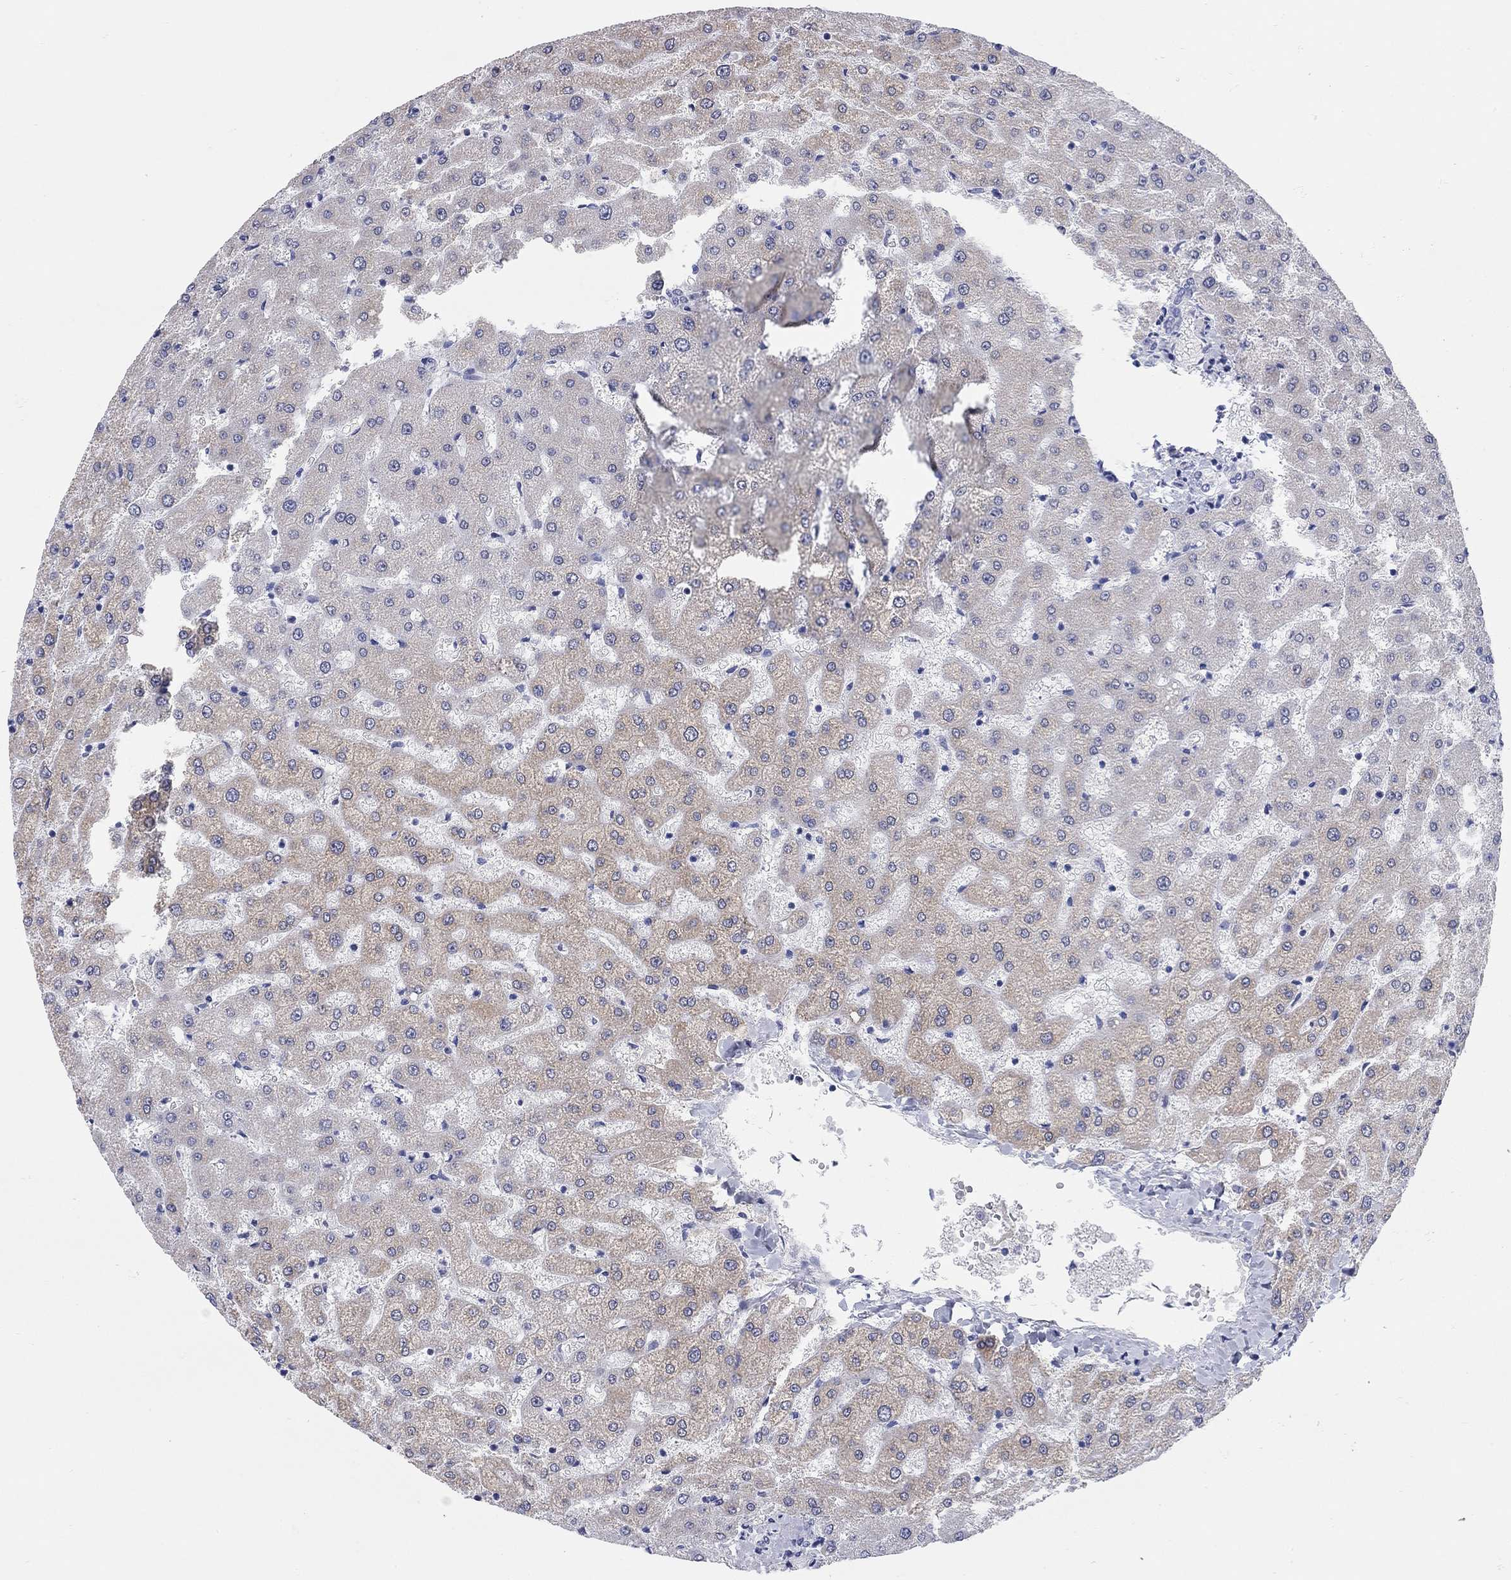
{"staining": {"intensity": "negative", "quantity": "none", "location": "none"}, "tissue": "liver", "cell_type": "Cholangiocytes", "image_type": "normal", "snomed": [{"axis": "morphology", "description": "Normal tissue, NOS"}, {"axis": "topography", "description": "Liver"}], "caption": "Protein analysis of benign liver displays no significant positivity in cholangiocytes. (Brightfield microscopy of DAB (3,3'-diaminobenzidine) IHC at high magnification).", "gene": "WASF3", "patient": {"sex": "female", "age": 50}}